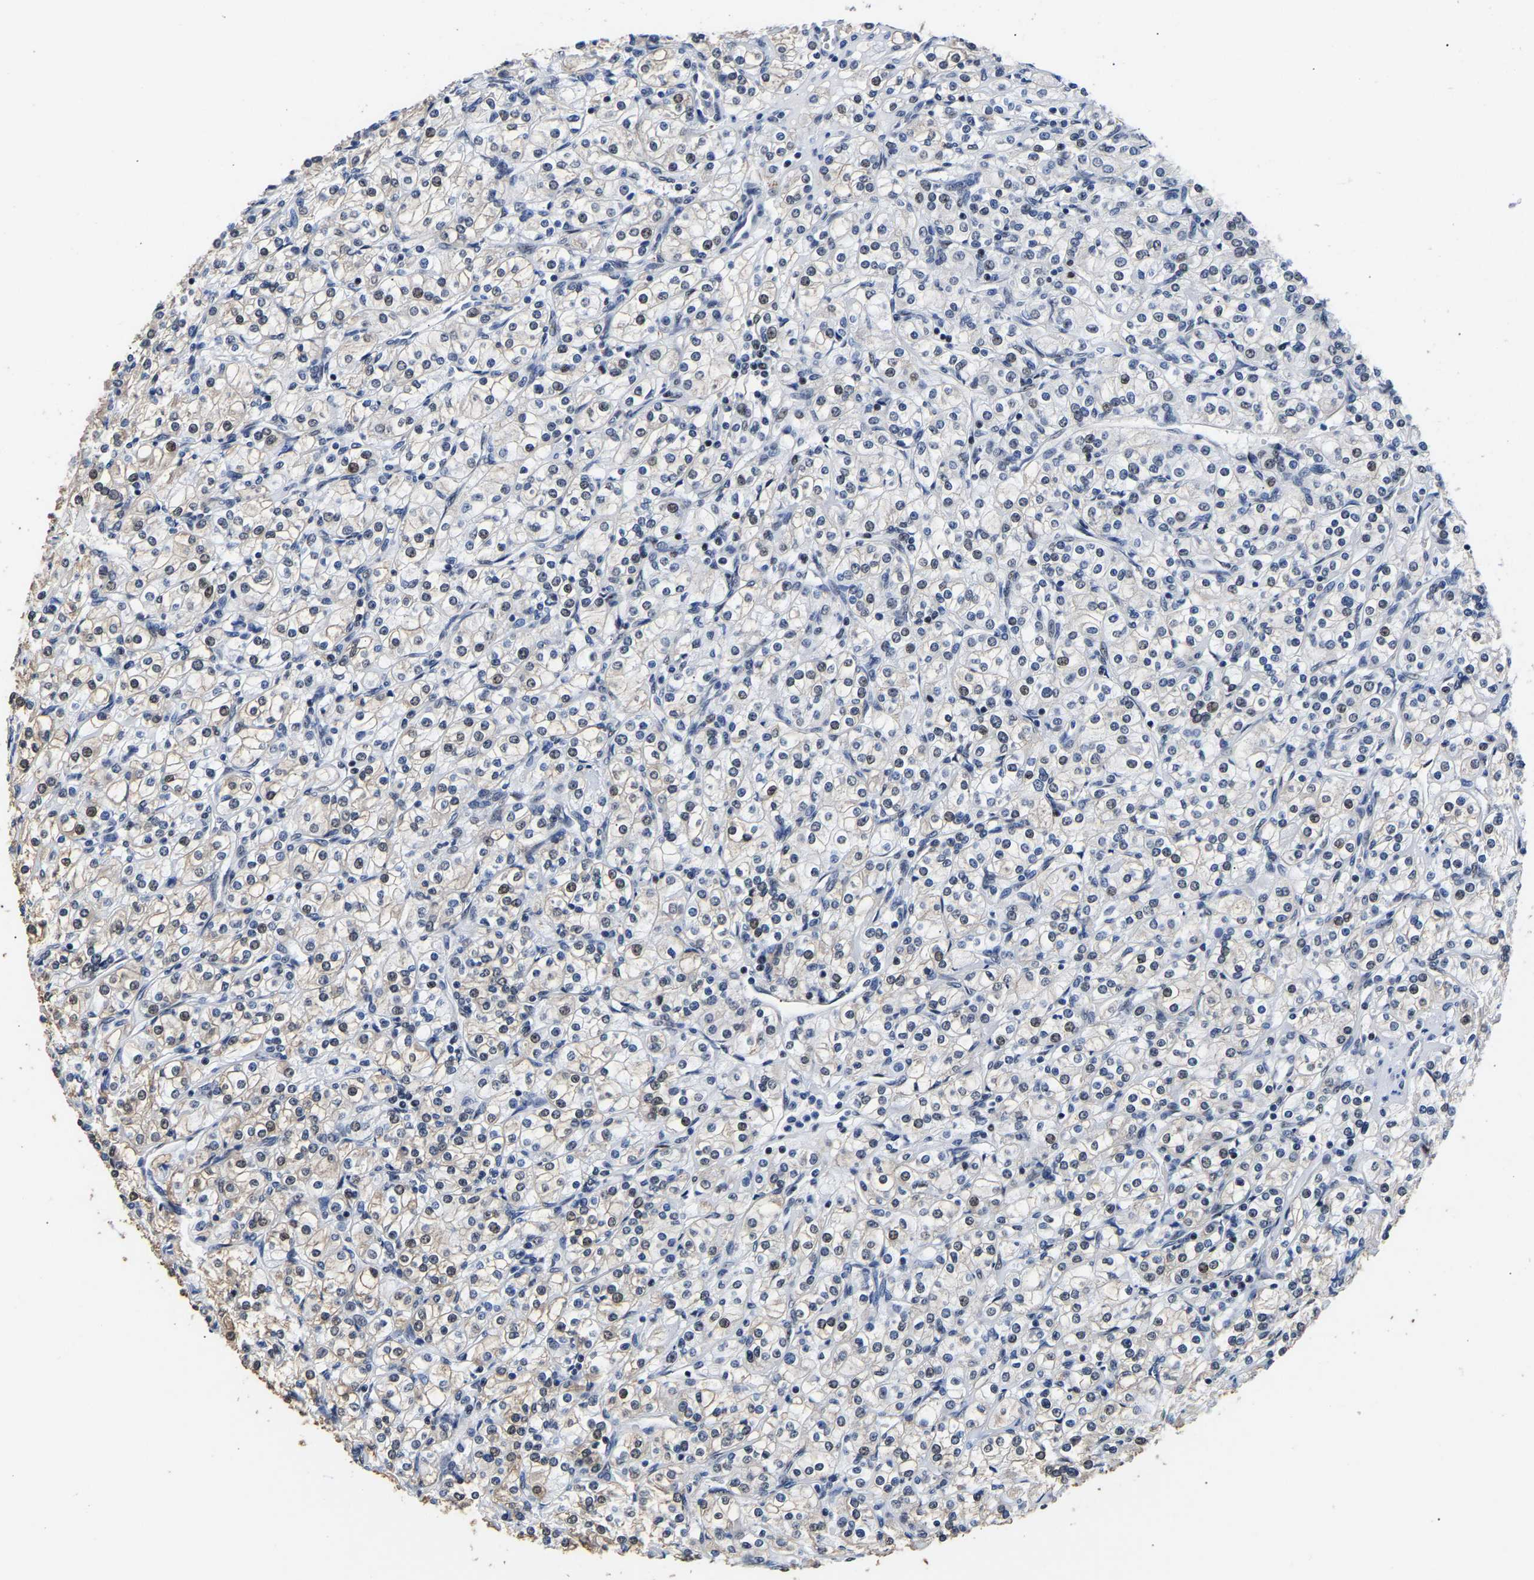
{"staining": {"intensity": "weak", "quantity": "<25%", "location": "nuclear"}, "tissue": "renal cancer", "cell_type": "Tumor cells", "image_type": "cancer", "snomed": [{"axis": "morphology", "description": "Adenocarcinoma, NOS"}, {"axis": "topography", "description": "Kidney"}], "caption": "Tumor cells show no significant expression in renal cancer.", "gene": "PTRHD1", "patient": {"sex": "male", "age": 77}}